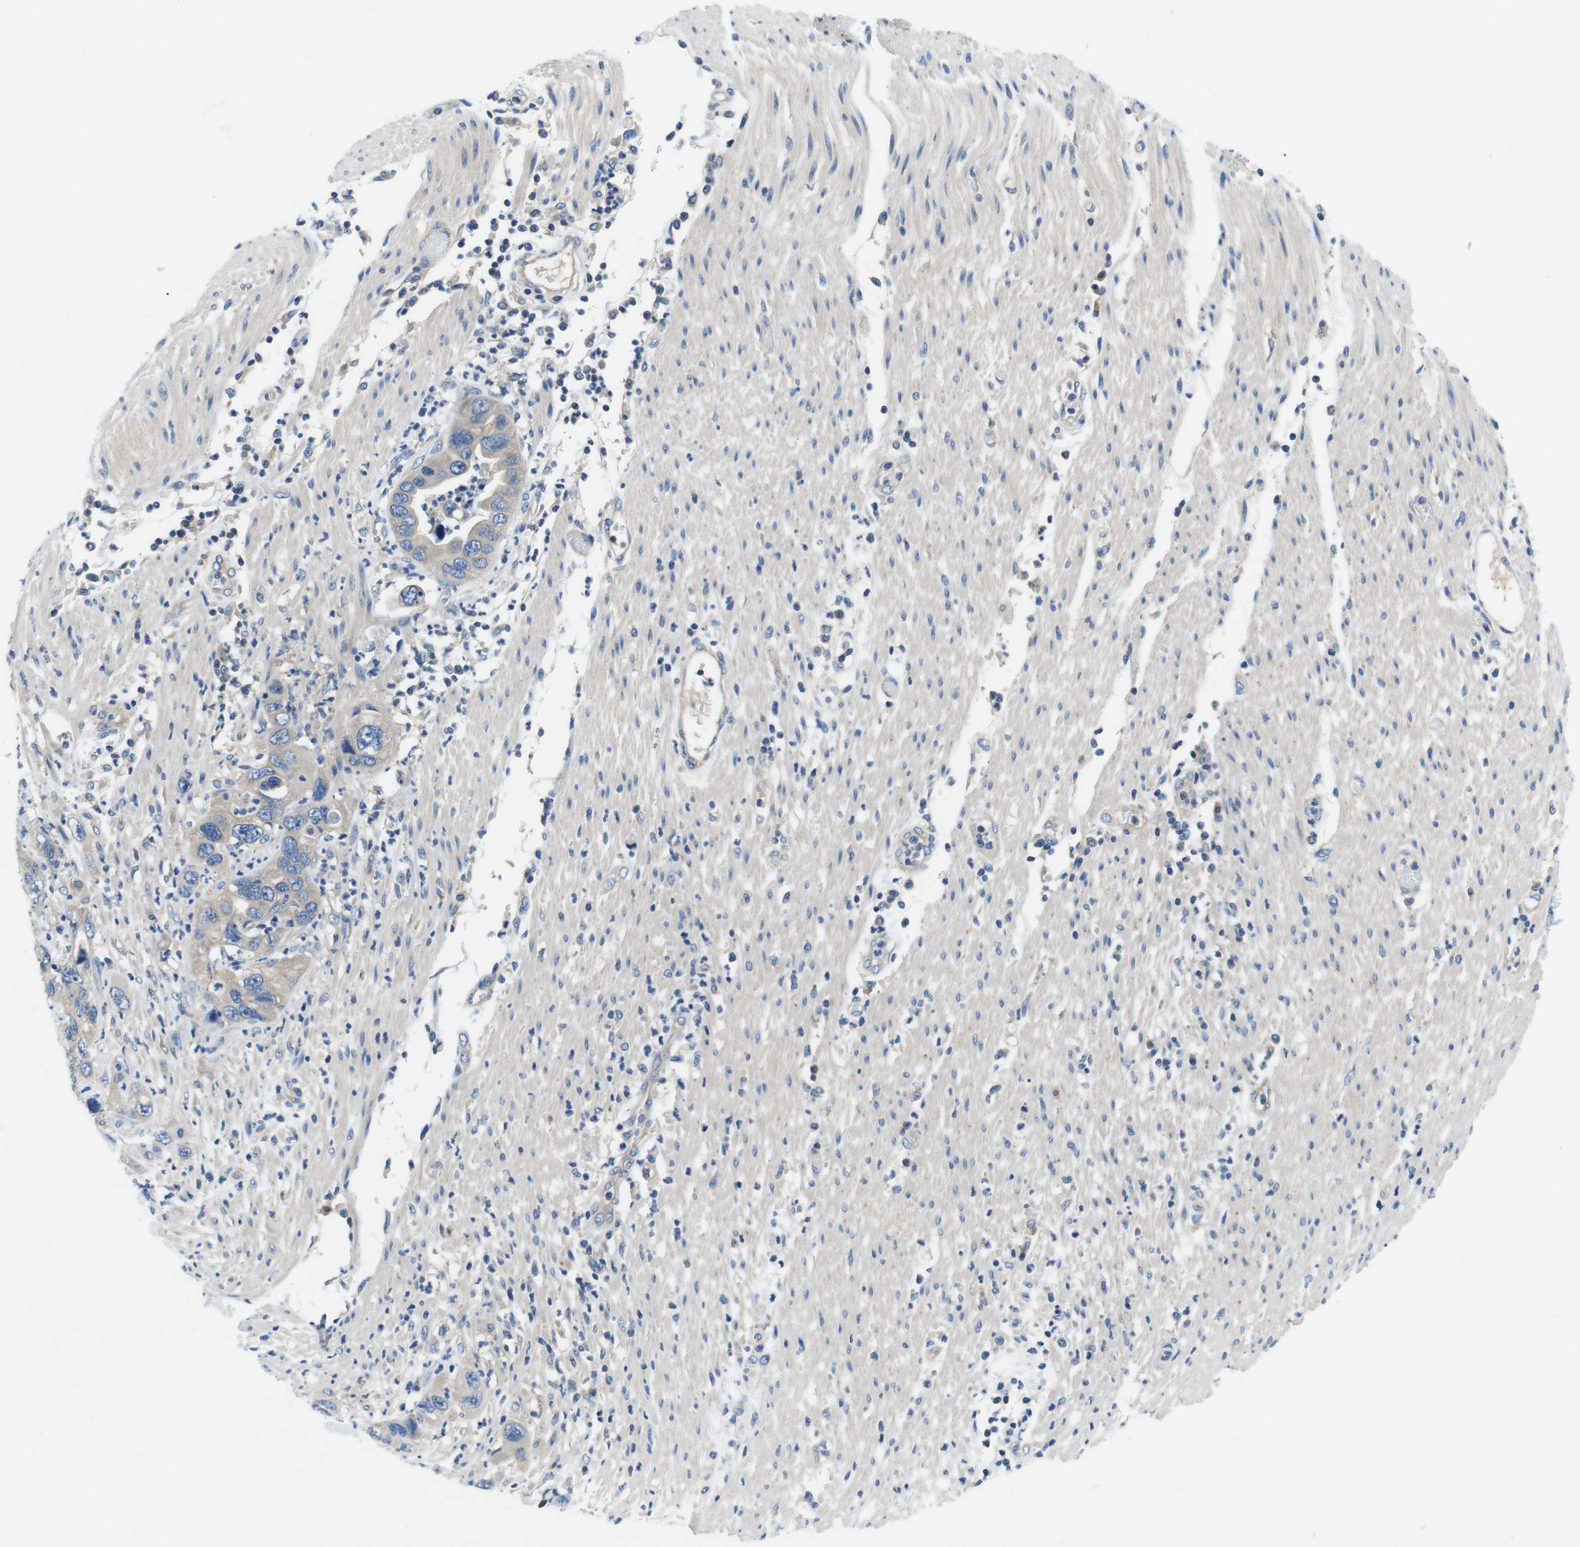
{"staining": {"intensity": "weak", "quantity": "25%-75%", "location": "cytoplasmic/membranous"}, "tissue": "pancreatic cancer", "cell_type": "Tumor cells", "image_type": "cancer", "snomed": [{"axis": "morphology", "description": "Adenocarcinoma, NOS"}, {"axis": "topography", "description": "Pancreas"}], "caption": "Protein staining of pancreatic adenocarcinoma tissue shows weak cytoplasmic/membranous expression in about 25%-75% of tumor cells.", "gene": "DENND4C", "patient": {"sex": "female", "age": 71}}